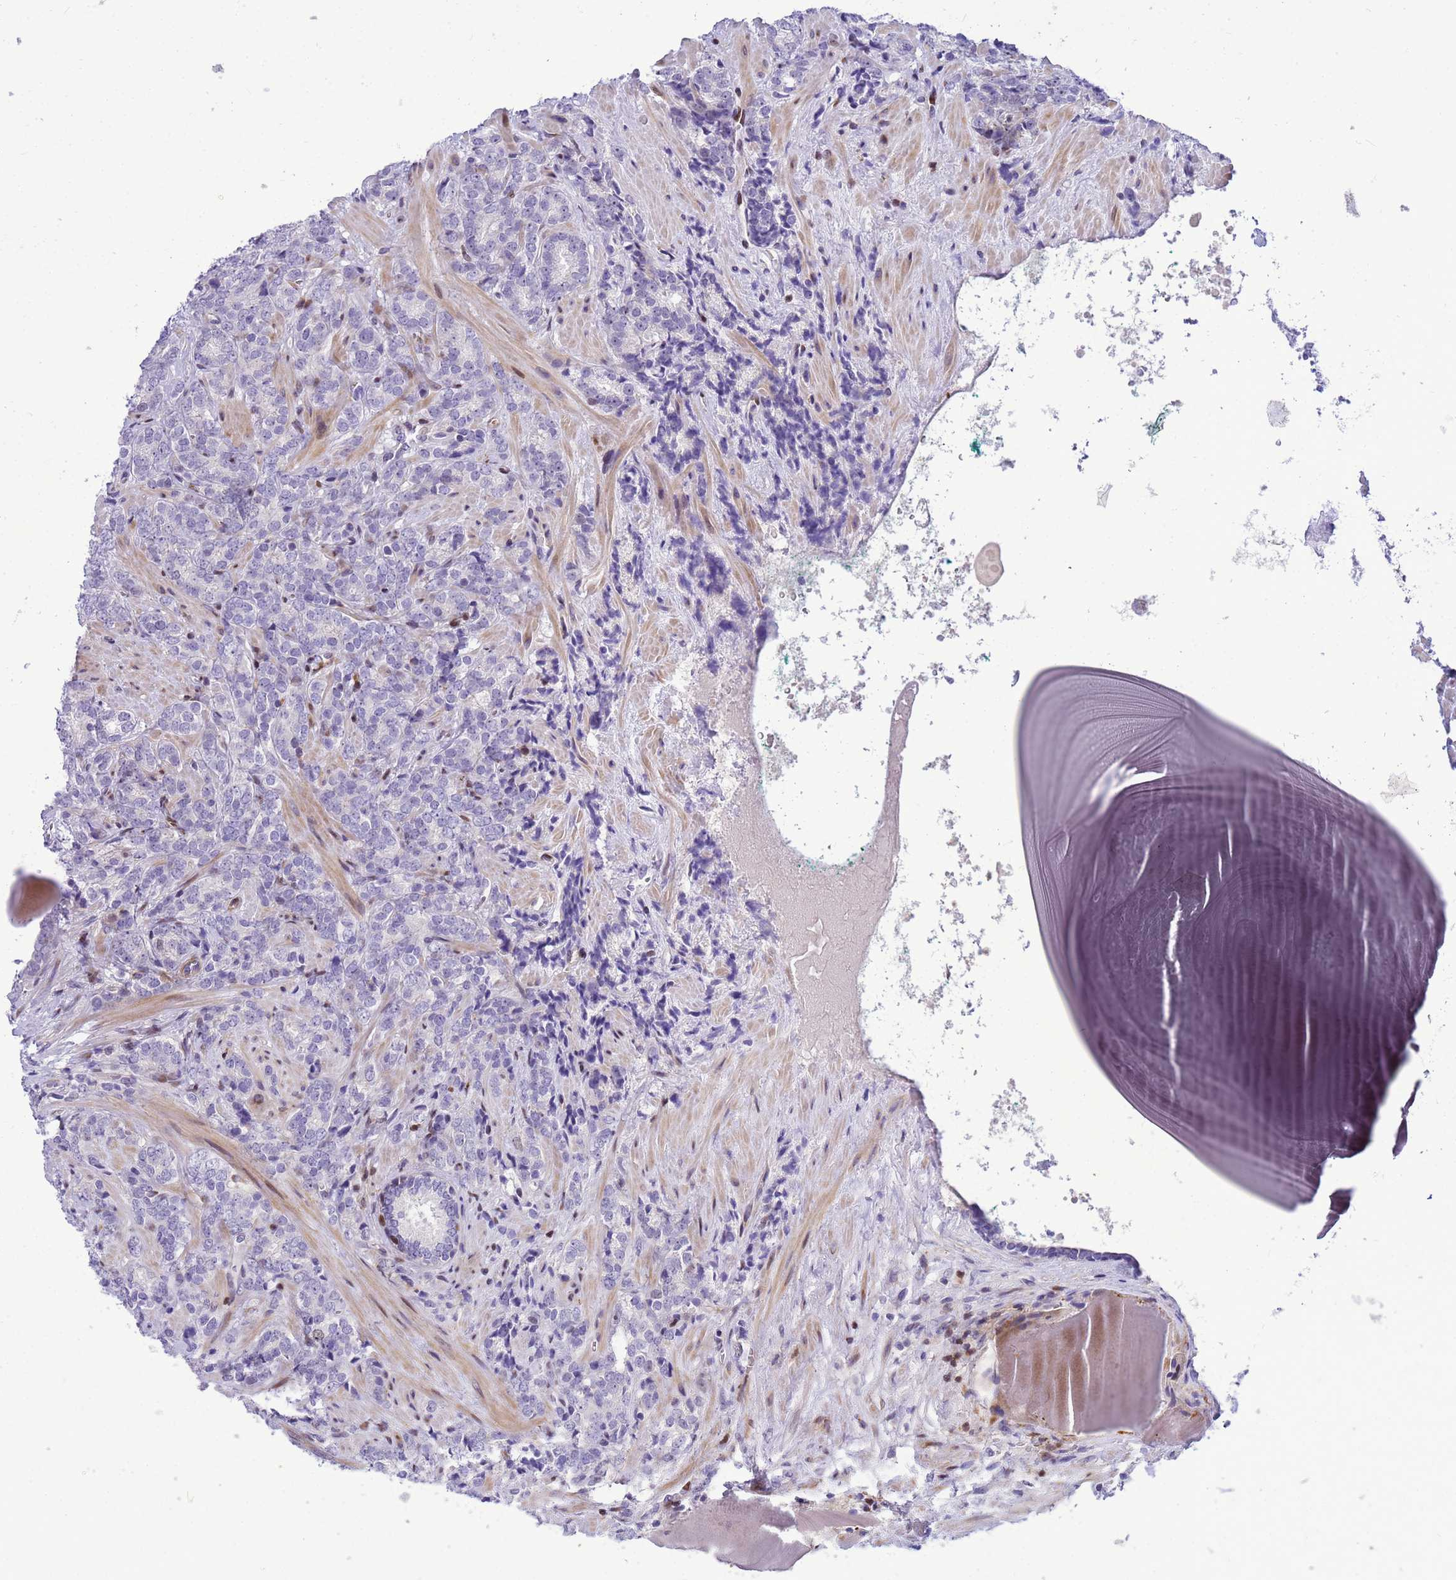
{"staining": {"intensity": "negative", "quantity": "none", "location": "none"}, "tissue": "prostate cancer", "cell_type": "Tumor cells", "image_type": "cancer", "snomed": [{"axis": "morphology", "description": "Adenocarcinoma, High grade"}, {"axis": "topography", "description": "Prostate"}], "caption": "Immunohistochemistry (IHC) histopathology image of human prostate adenocarcinoma (high-grade) stained for a protein (brown), which displays no expression in tumor cells. (Immunohistochemistry (IHC), brightfield microscopy, high magnification).", "gene": "ADAMTS7", "patient": {"sex": "male", "age": 64}}